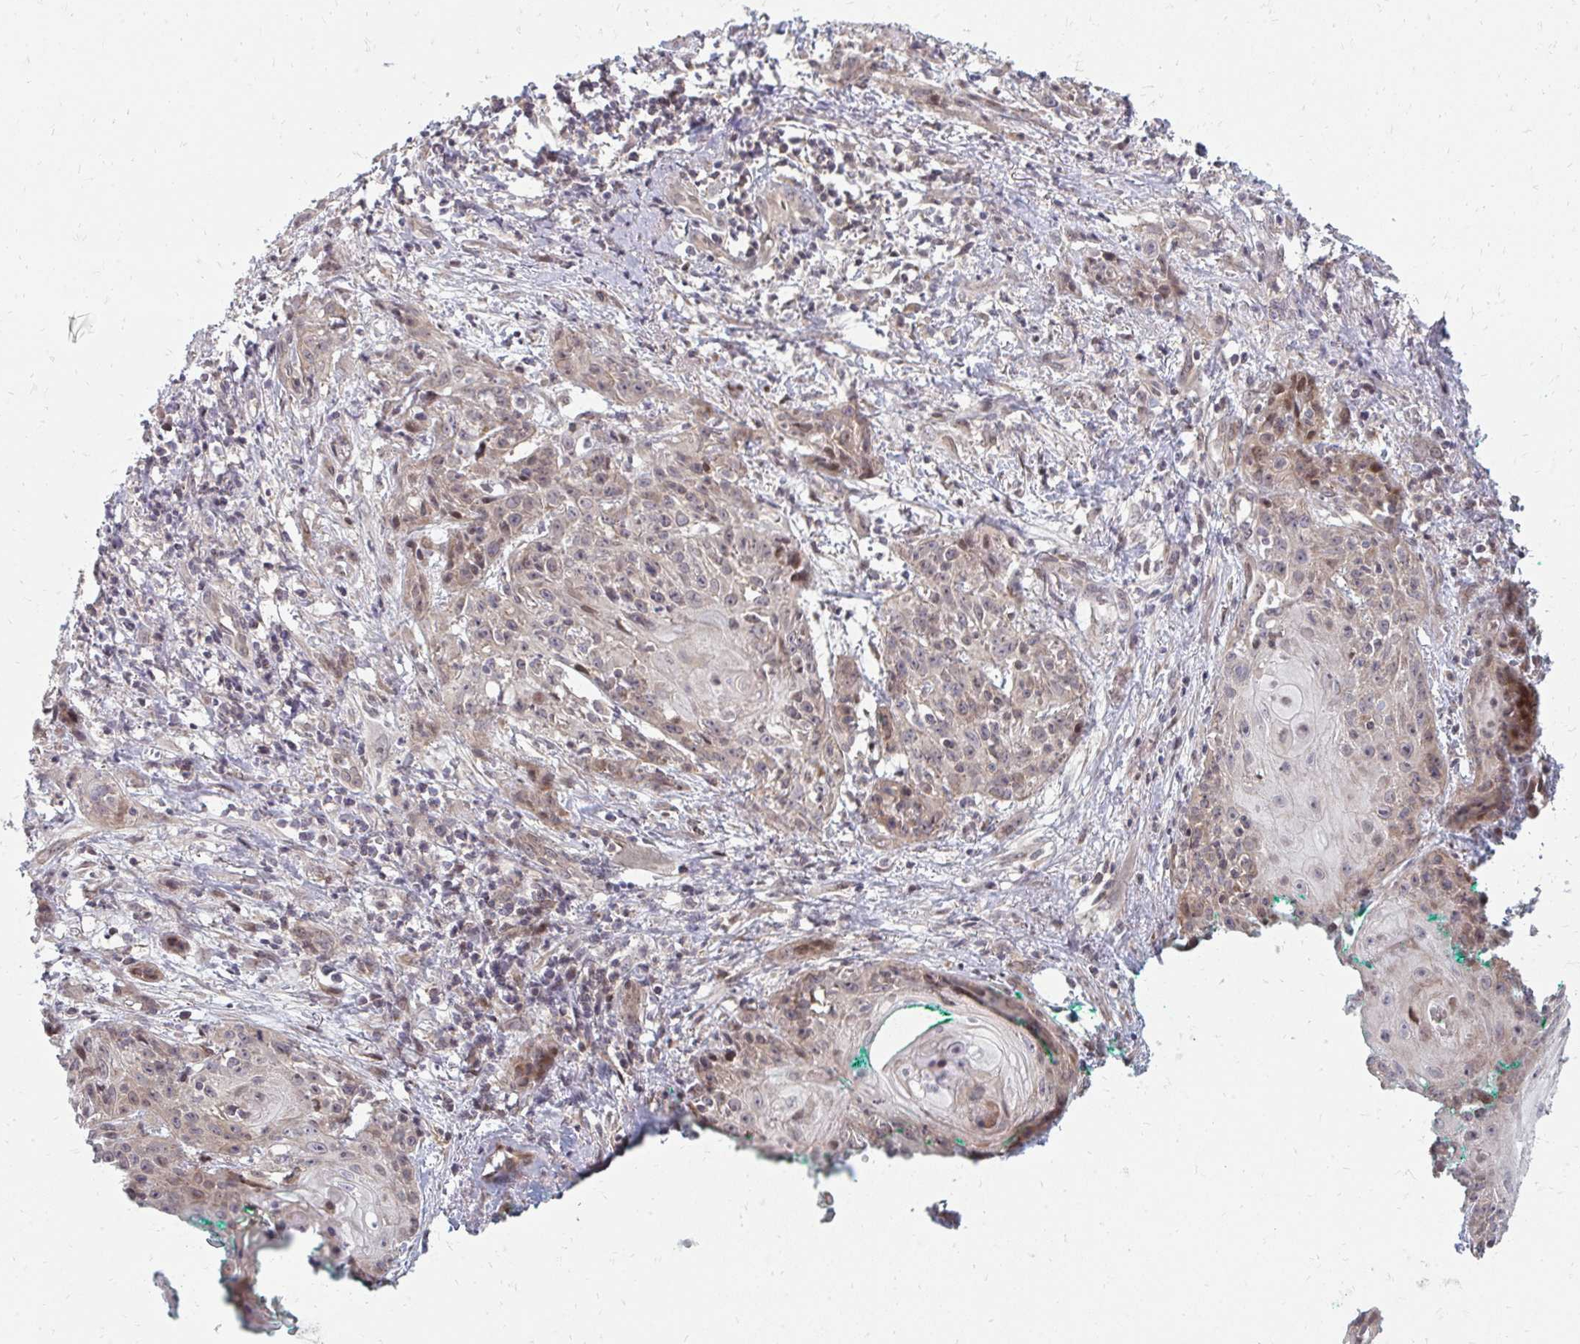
{"staining": {"intensity": "moderate", "quantity": "<25%", "location": "cytoplasmic/membranous"}, "tissue": "skin cancer", "cell_type": "Tumor cells", "image_type": "cancer", "snomed": [{"axis": "morphology", "description": "Squamous cell carcinoma, NOS"}, {"axis": "topography", "description": "Skin"}, {"axis": "topography", "description": "Vulva"}], "caption": "This photomicrograph reveals IHC staining of skin cancer, with low moderate cytoplasmic/membranous expression in about <25% of tumor cells.", "gene": "ZNF285", "patient": {"sex": "female", "age": 76}}